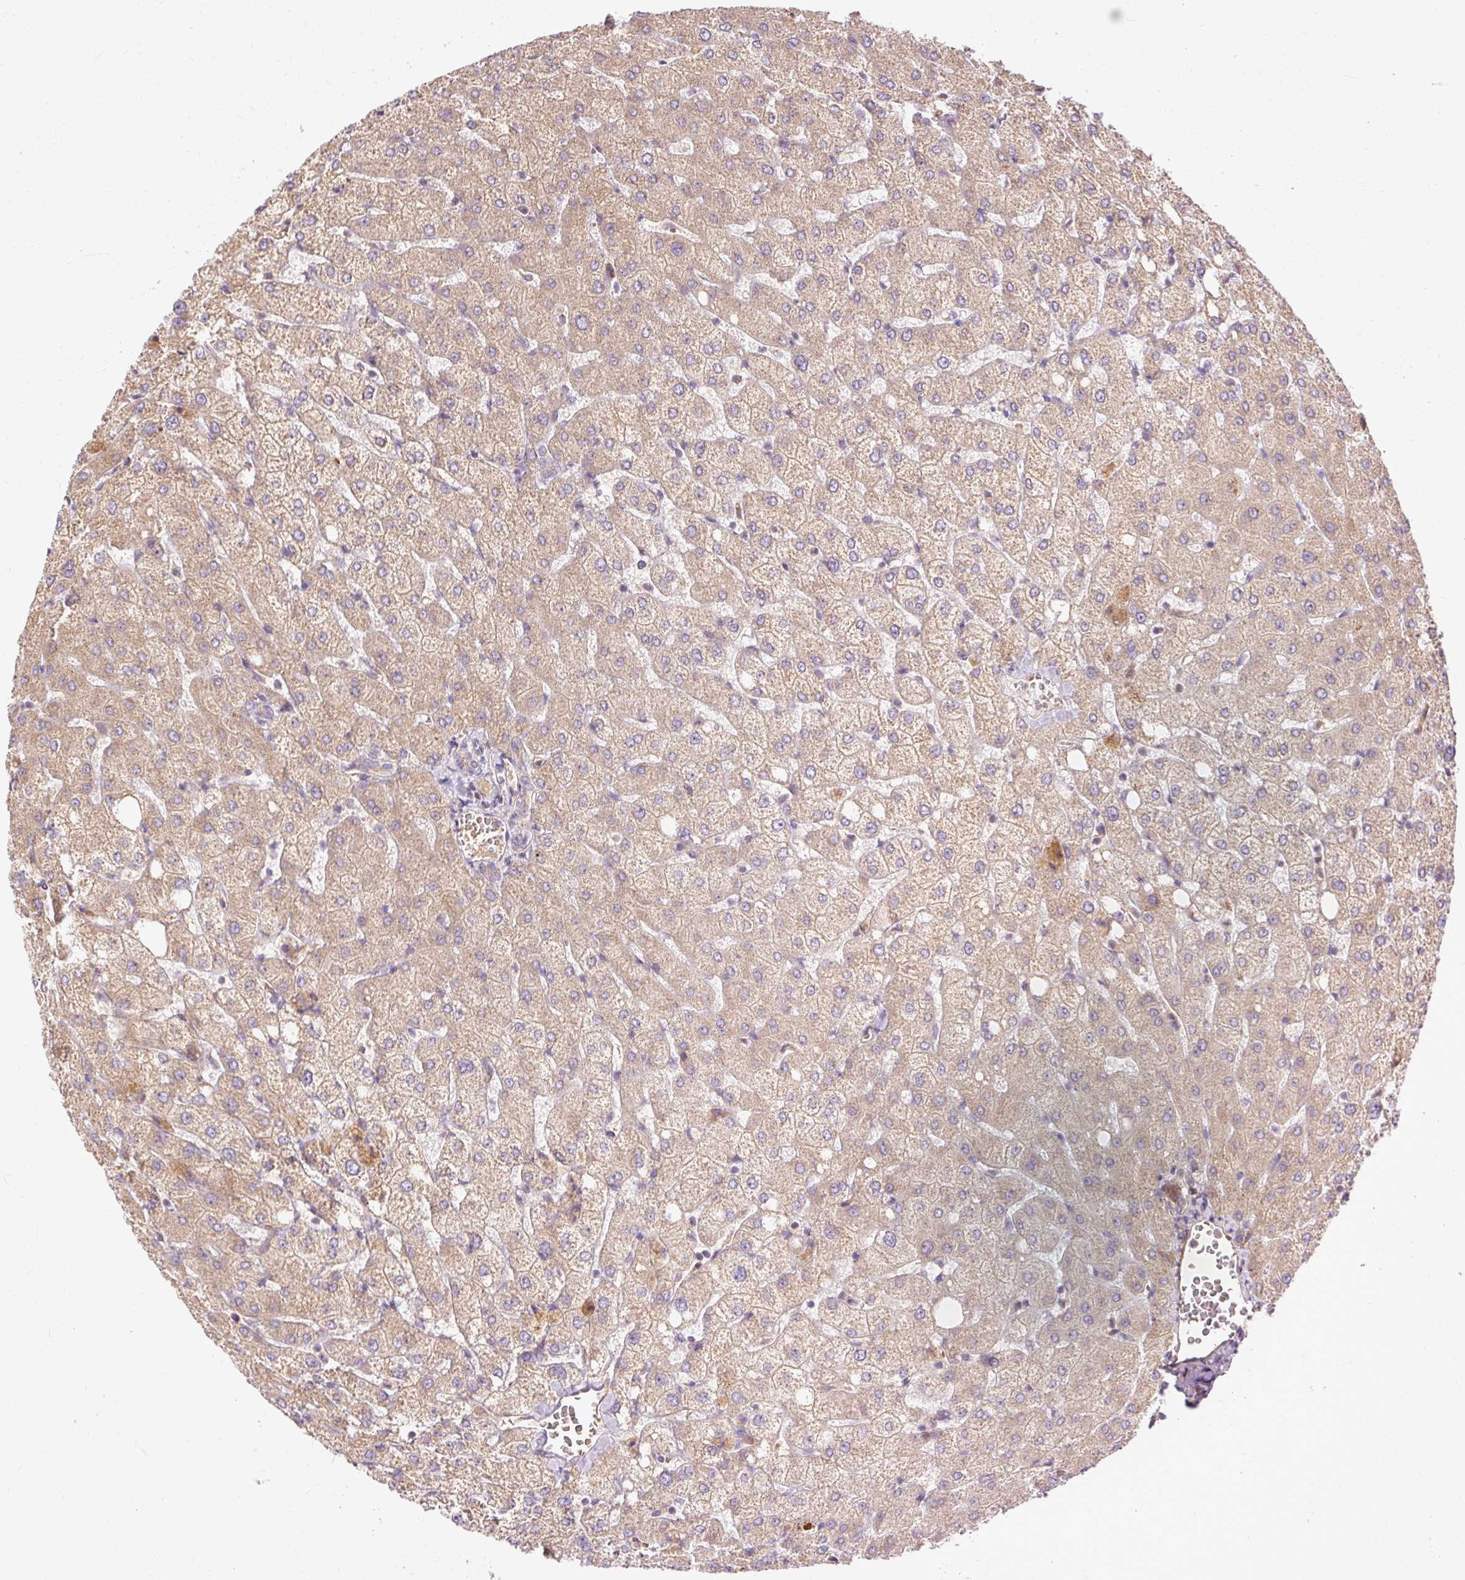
{"staining": {"intensity": "negative", "quantity": "none", "location": "none"}, "tissue": "liver", "cell_type": "Cholangiocytes", "image_type": "normal", "snomed": [{"axis": "morphology", "description": "Normal tissue, NOS"}, {"axis": "topography", "description": "Liver"}], "caption": "Immunohistochemistry (IHC) image of unremarkable human liver stained for a protein (brown), which displays no positivity in cholangiocytes.", "gene": "RIPOR3", "patient": {"sex": "female", "age": 54}}